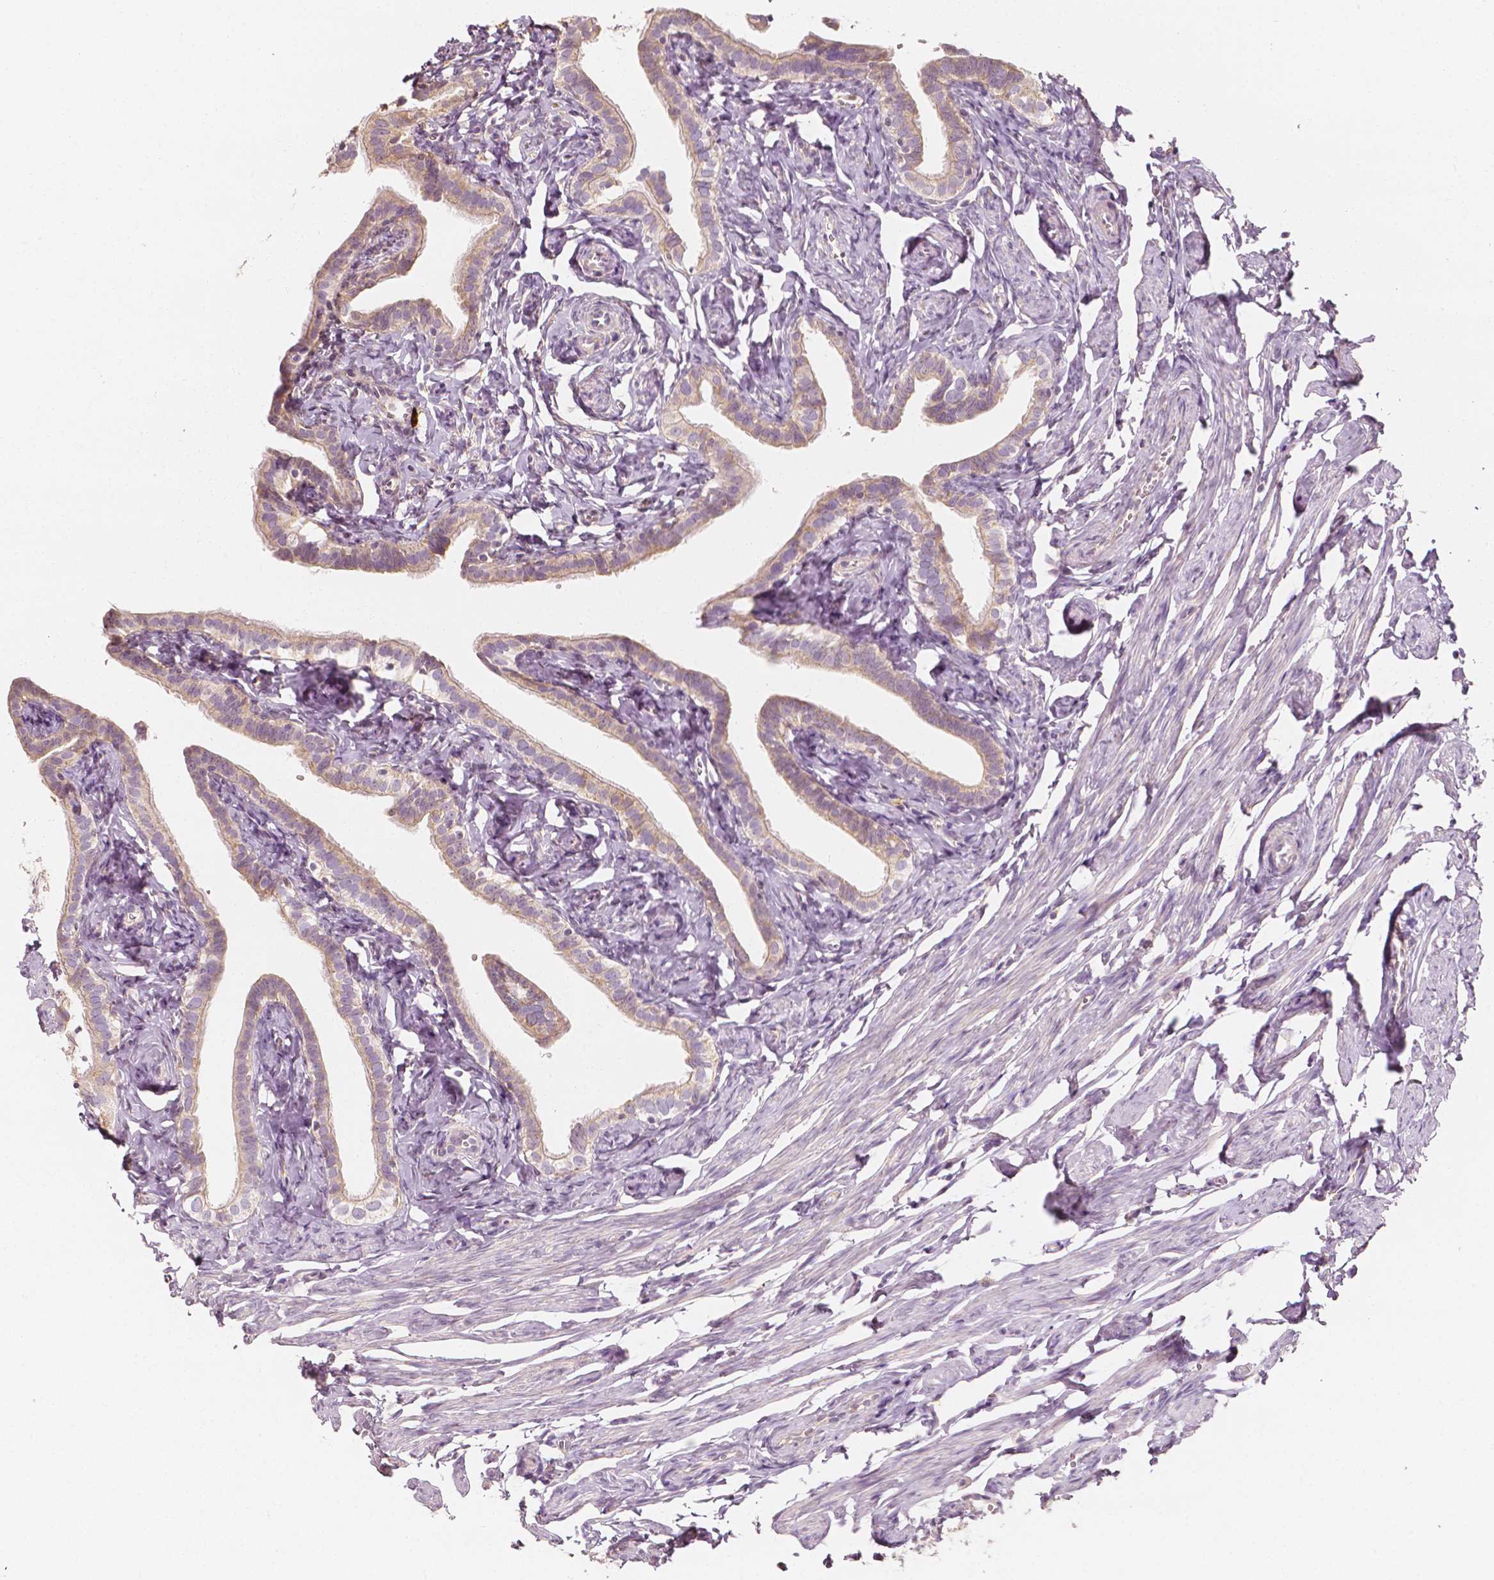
{"staining": {"intensity": "weak", "quantity": "25%-75%", "location": "cytoplasmic/membranous"}, "tissue": "fallopian tube", "cell_type": "Glandular cells", "image_type": "normal", "snomed": [{"axis": "morphology", "description": "Normal tissue, NOS"}, {"axis": "topography", "description": "Fallopian tube"}], "caption": "Fallopian tube was stained to show a protein in brown. There is low levels of weak cytoplasmic/membranous positivity in approximately 25%-75% of glandular cells. The staining was performed using DAB (3,3'-diaminobenzidine), with brown indicating positive protein expression. Nuclei are stained blue with hematoxylin.", "gene": "SHPK", "patient": {"sex": "female", "age": 41}}